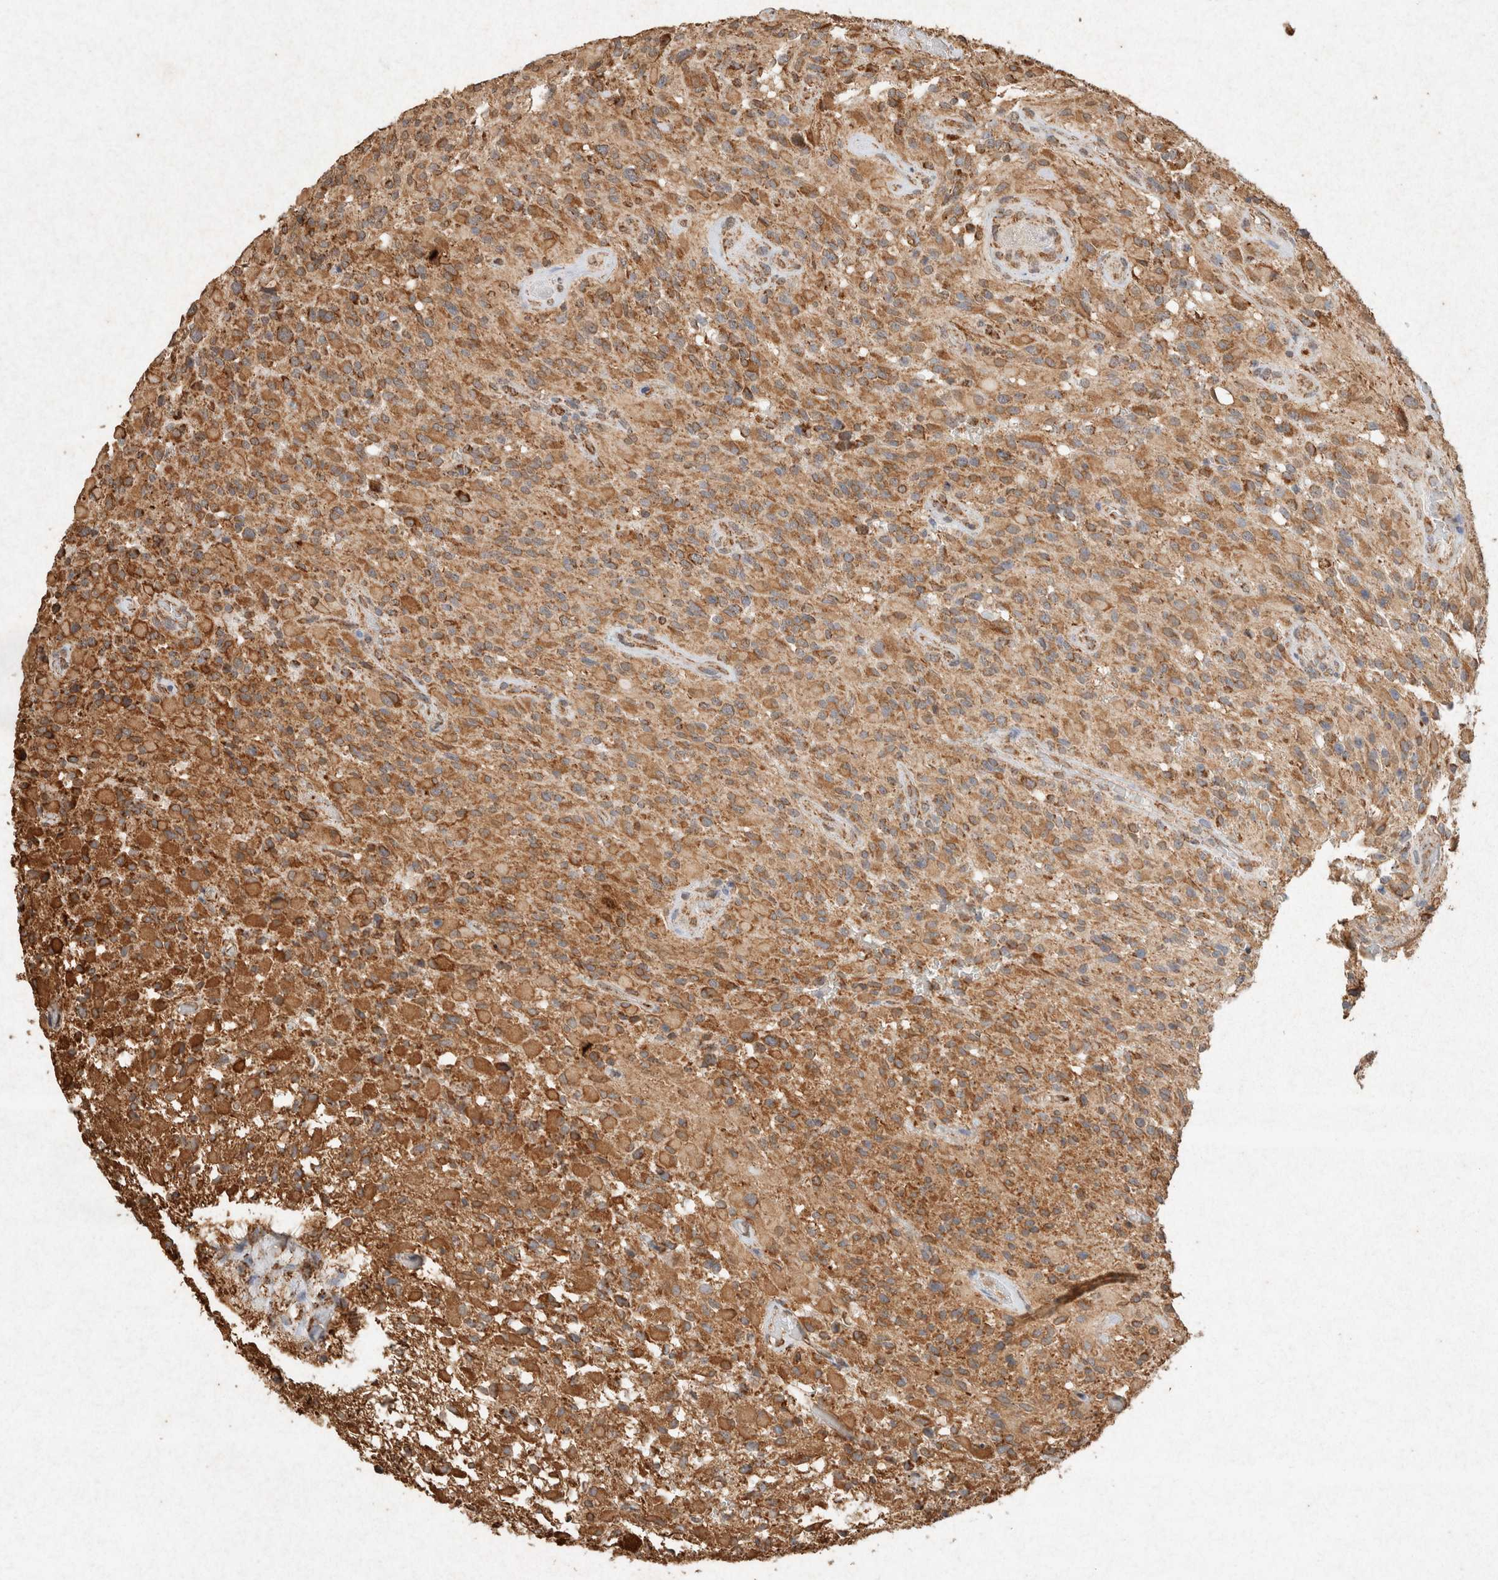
{"staining": {"intensity": "moderate", "quantity": ">75%", "location": "cytoplasmic/membranous"}, "tissue": "glioma", "cell_type": "Tumor cells", "image_type": "cancer", "snomed": [{"axis": "morphology", "description": "Glioma, malignant, High grade"}, {"axis": "topography", "description": "Brain"}], "caption": "This is an image of immunohistochemistry staining of malignant glioma (high-grade), which shows moderate expression in the cytoplasmic/membranous of tumor cells.", "gene": "SDC2", "patient": {"sex": "male", "age": 71}}